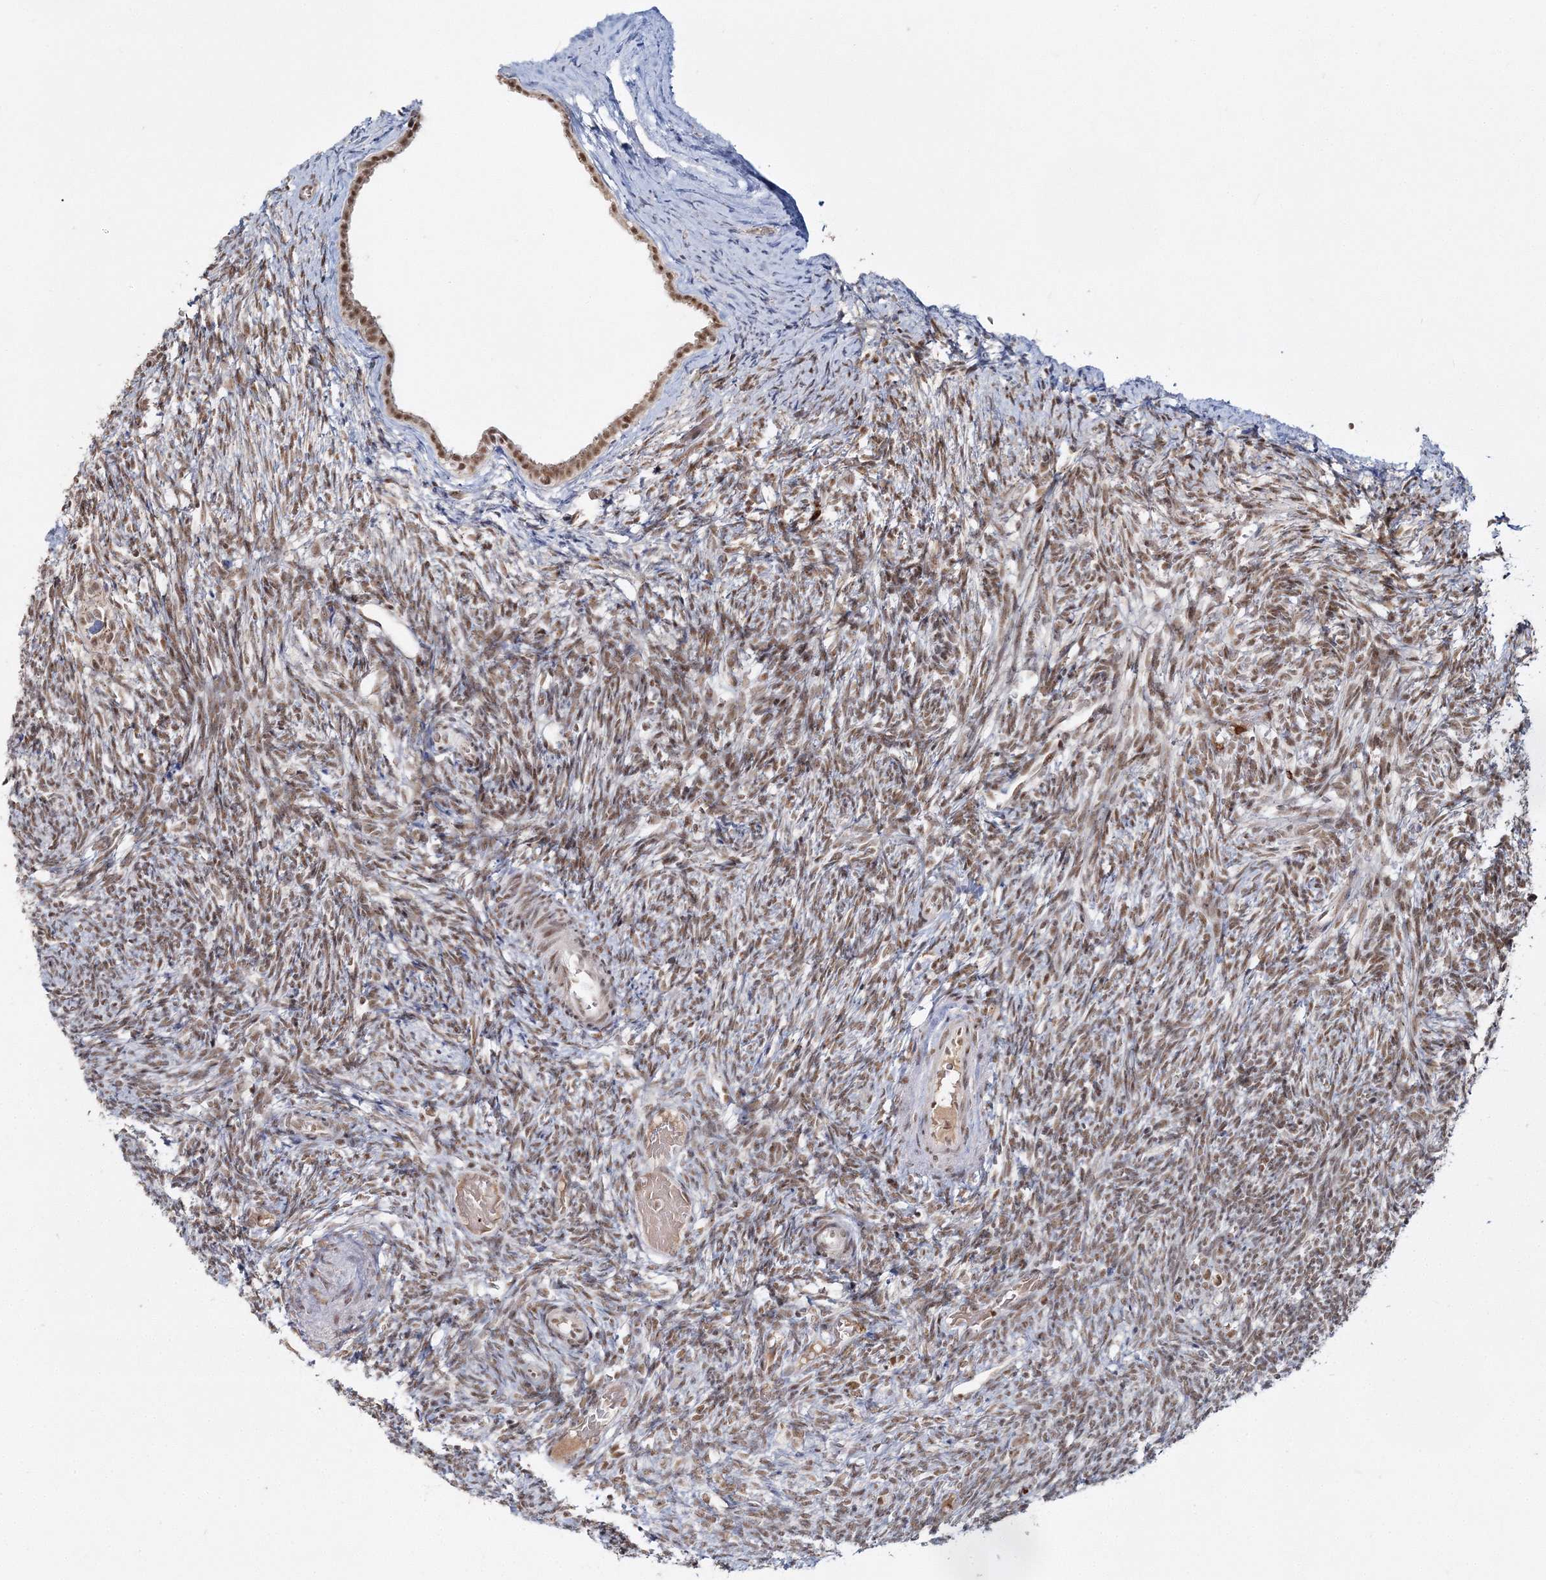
{"staining": {"intensity": "moderate", "quantity": ">75%", "location": "nuclear"}, "tissue": "ovary", "cell_type": "Follicle cells", "image_type": "normal", "snomed": [{"axis": "morphology", "description": "Normal tissue, NOS"}, {"axis": "topography", "description": "Ovary"}], "caption": "Brown immunohistochemical staining in unremarkable ovary exhibits moderate nuclear staining in approximately >75% of follicle cells. The staining was performed using DAB, with brown indicating positive protein expression. Nuclei are stained blue with hematoxylin.", "gene": "ENSG00000290315", "patient": {"sex": "female", "age": 41}}